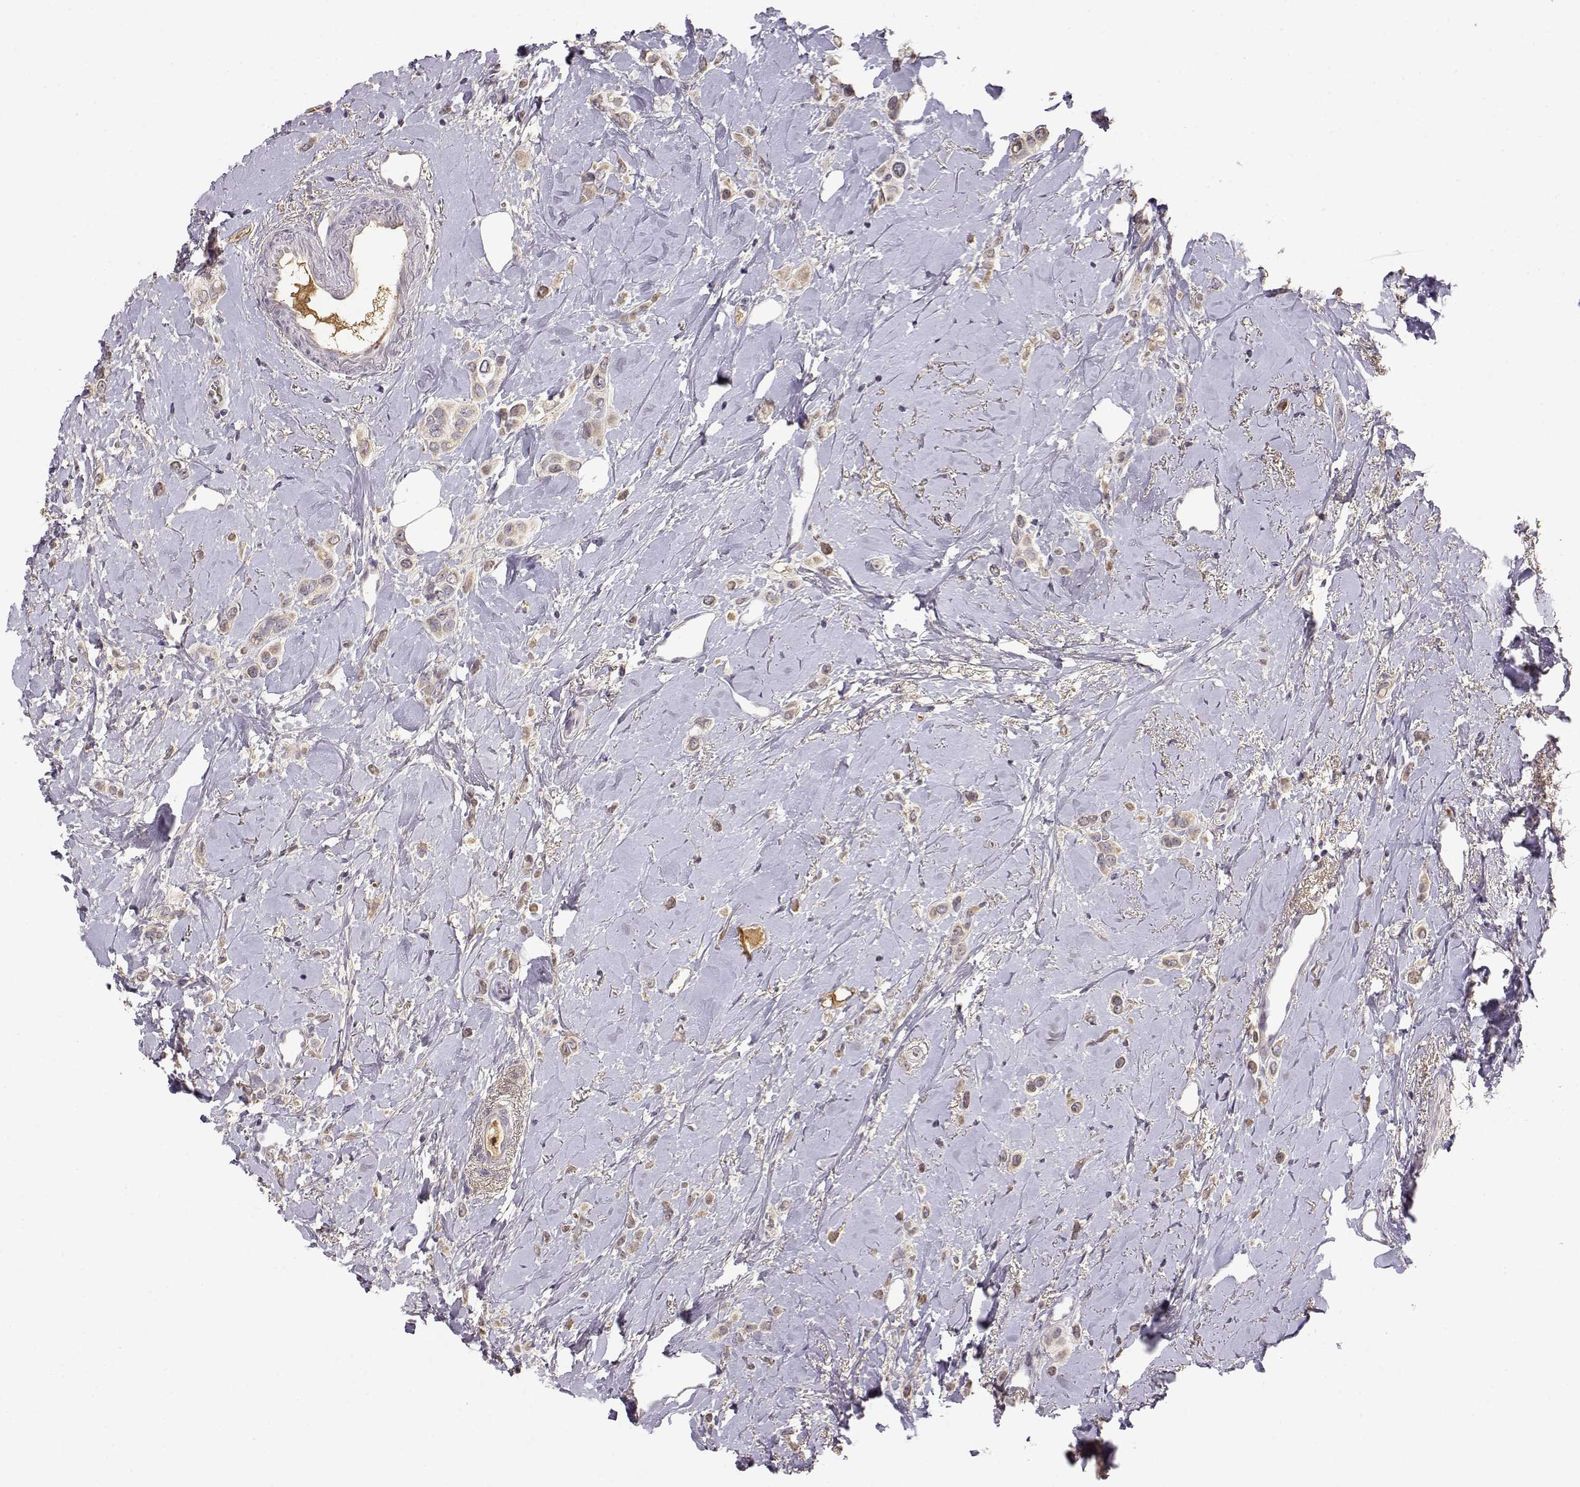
{"staining": {"intensity": "weak", "quantity": "<25%", "location": "cytoplasmic/membranous"}, "tissue": "breast cancer", "cell_type": "Tumor cells", "image_type": "cancer", "snomed": [{"axis": "morphology", "description": "Lobular carcinoma"}, {"axis": "topography", "description": "Breast"}], "caption": "Lobular carcinoma (breast) stained for a protein using immunohistochemistry reveals no staining tumor cells.", "gene": "TACR1", "patient": {"sex": "female", "age": 66}}